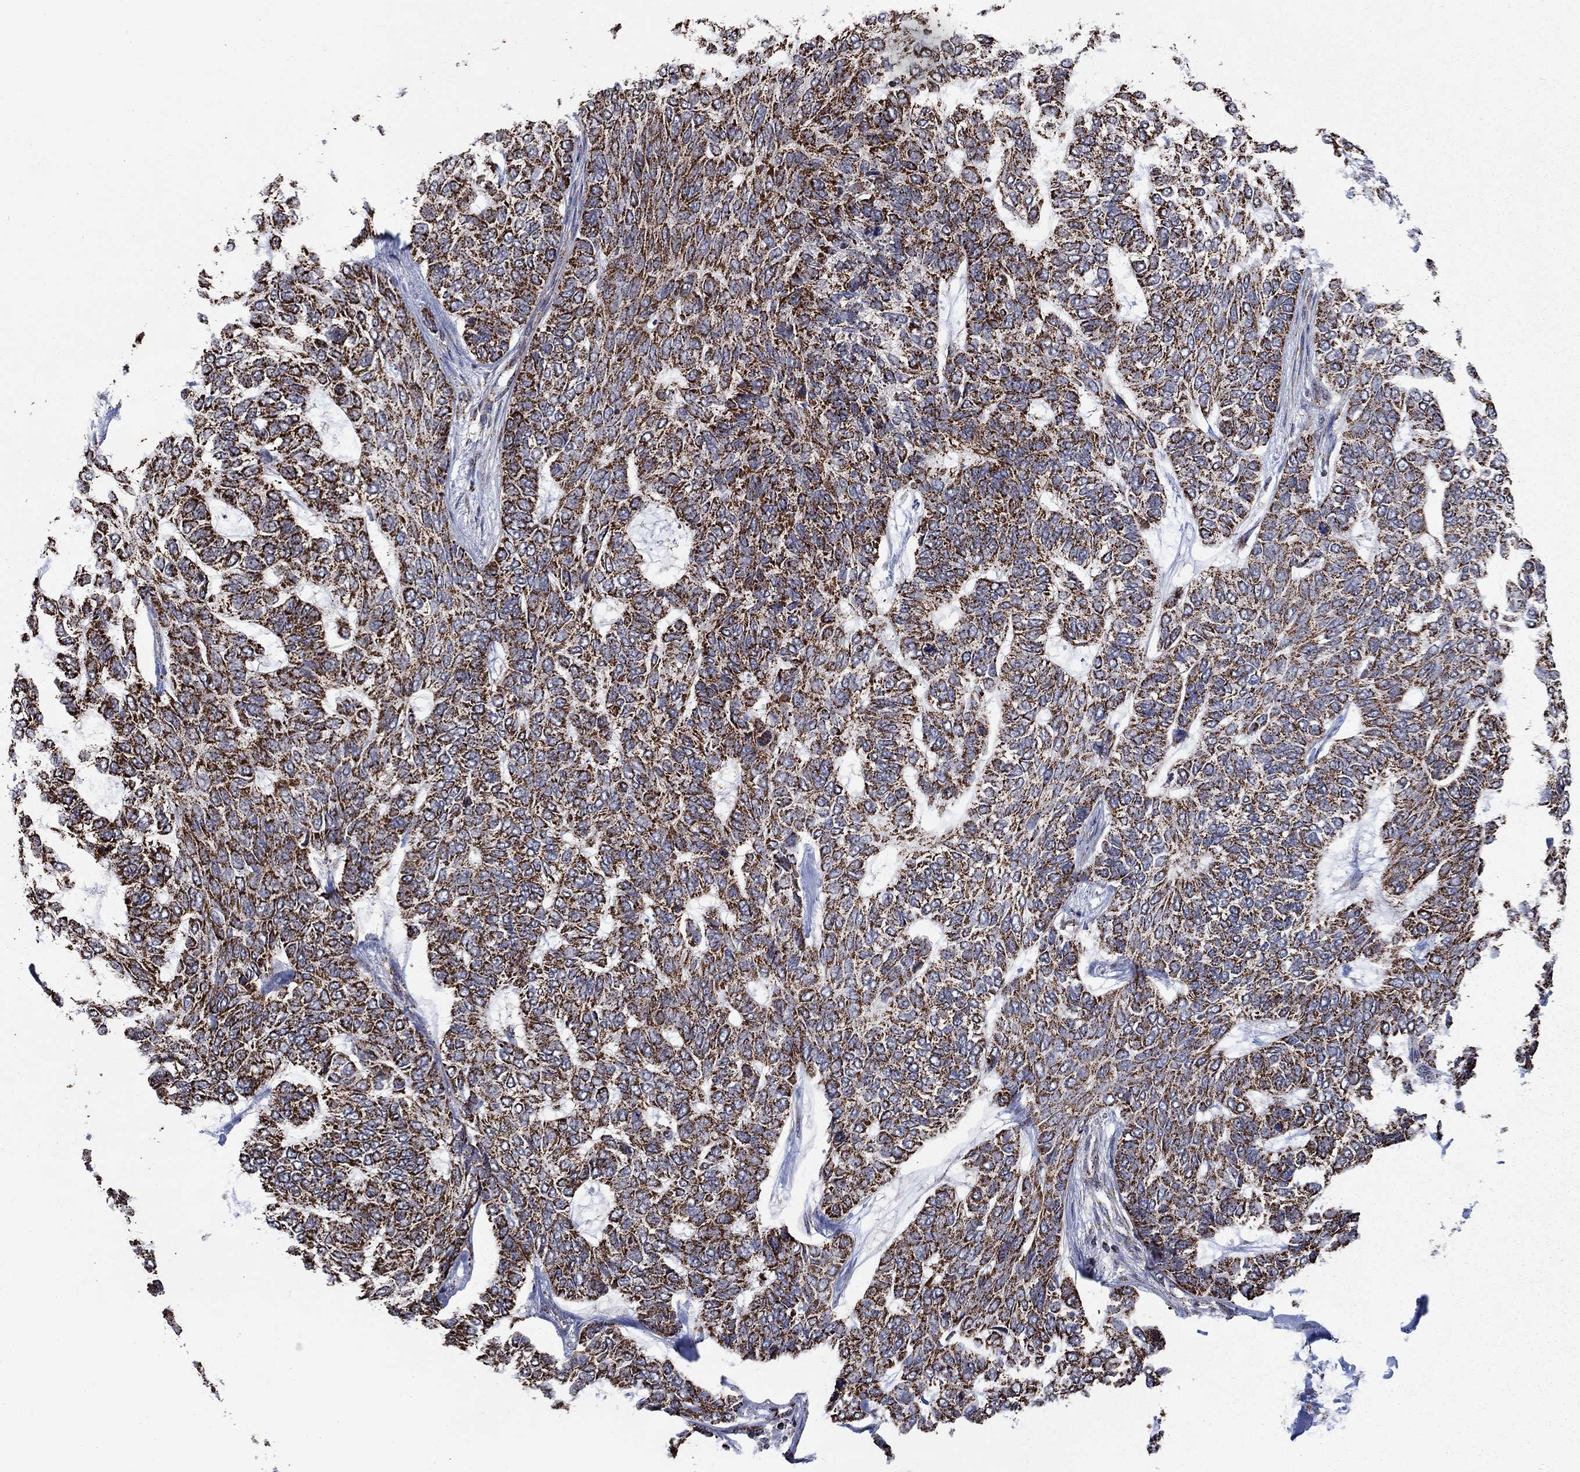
{"staining": {"intensity": "strong", "quantity": ">75%", "location": "cytoplasmic/membranous"}, "tissue": "skin cancer", "cell_type": "Tumor cells", "image_type": "cancer", "snomed": [{"axis": "morphology", "description": "Basal cell carcinoma"}, {"axis": "topography", "description": "Skin"}], "caption": "Protein staining of basal cell carcinoma (skin) tissue exhibits strong cytoplasmic/membranous expression in approximately >75% of tumor cells.", "gene": "MOAP1", "patient": {"sex": "female", "age": 65}}